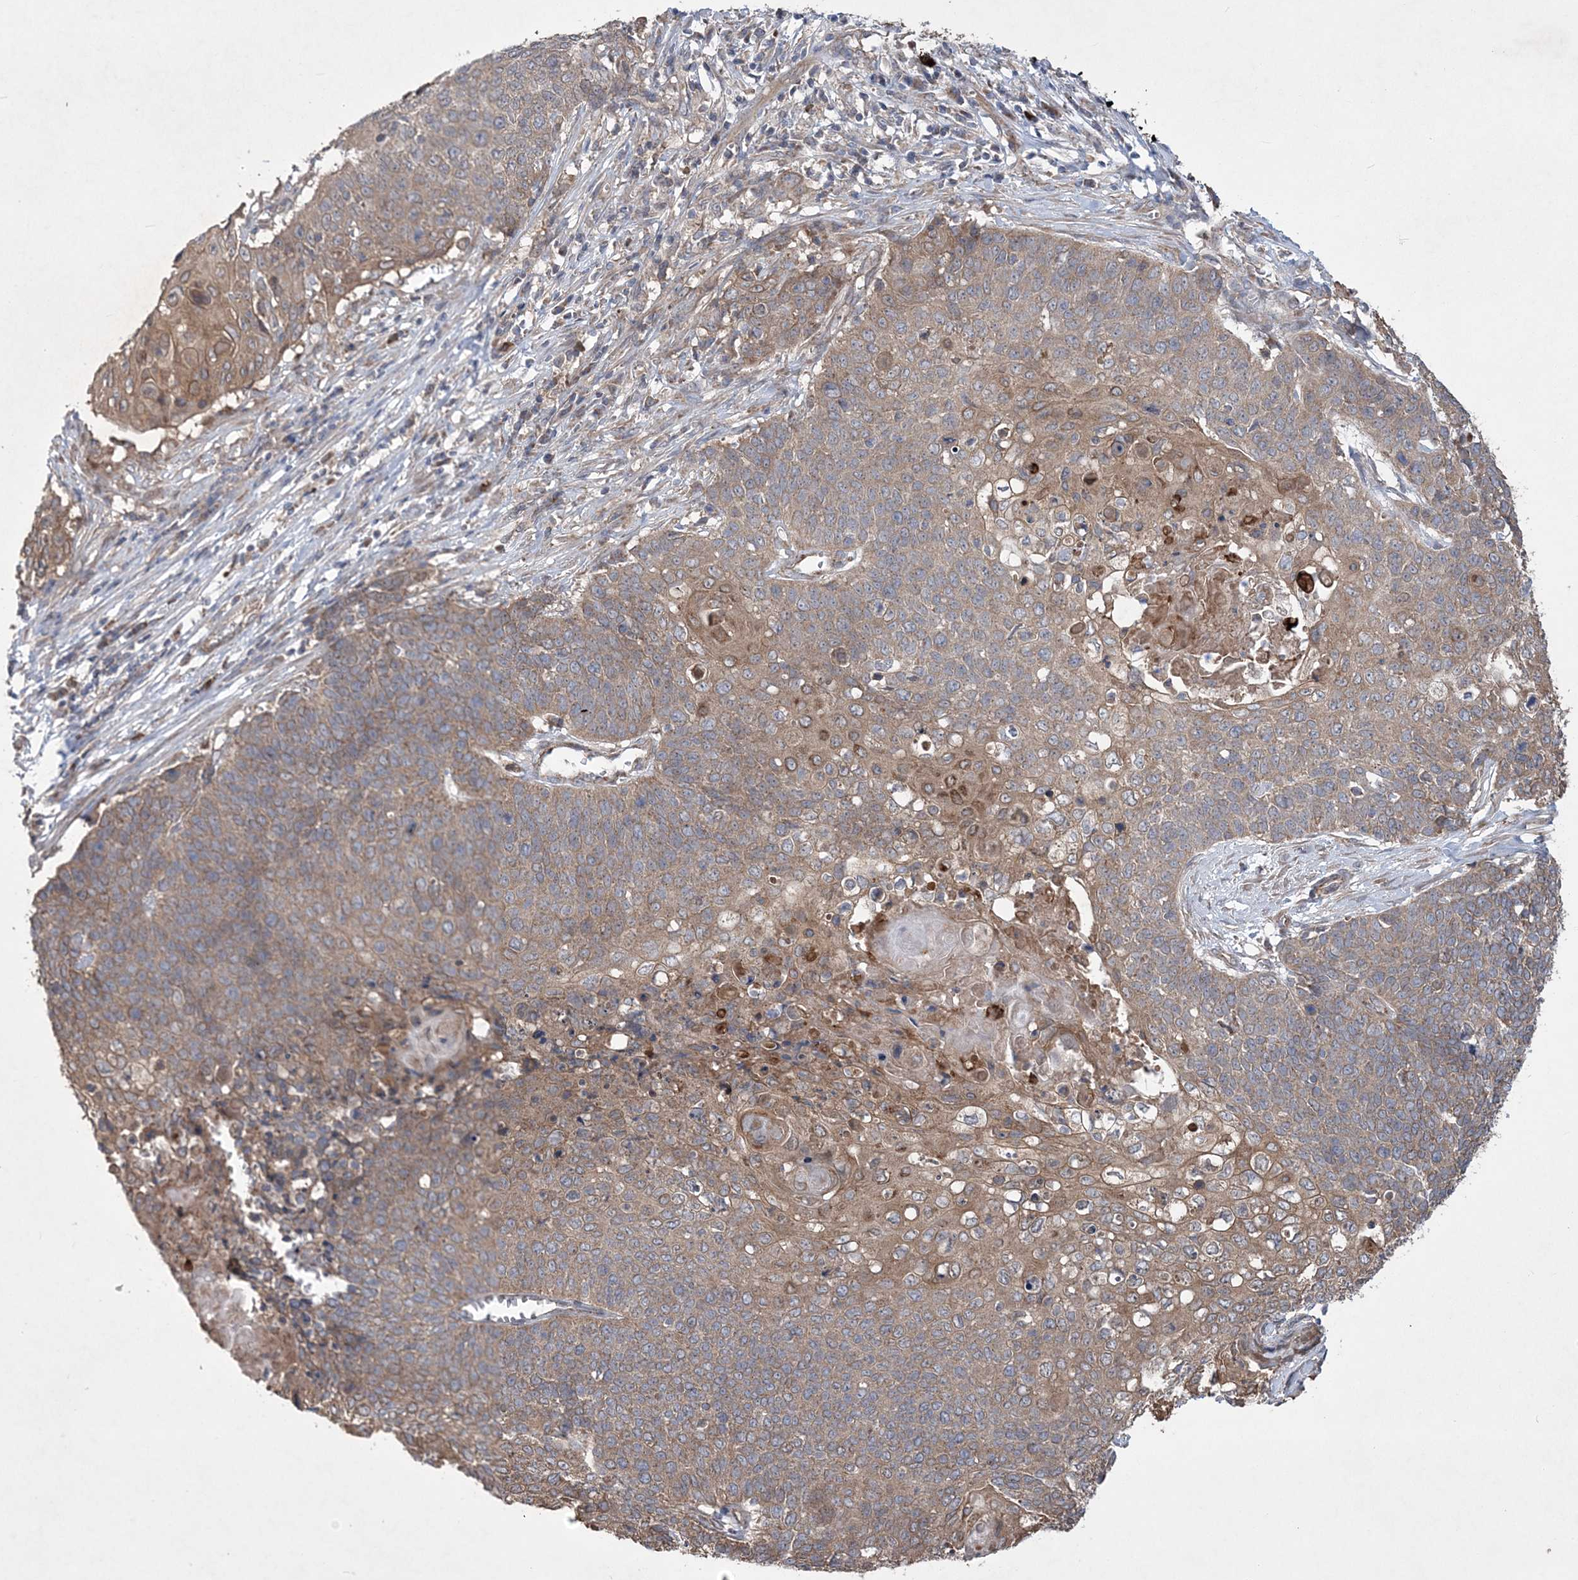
{"staining": {"intensity": "weak", "quantity": ">75%", "location": "cytoplasmic/membranous"}, "tissue": "cervical cancer", "cell_type": "Tumor cells", "image_type": "cancer", "snomed": [{"axis": "morphology", "description": "Squamous cell carcinoma, NOS"}, {"axis": "topography", "description": "Cervix"}], "caption": "A low amount of weak cytoplasmic/membranous expression is present in about >75% of tumor cells in cervical cancer tissue.", "gene": "MTRF1L", "patient": {"sex": "female", "age": 39}}